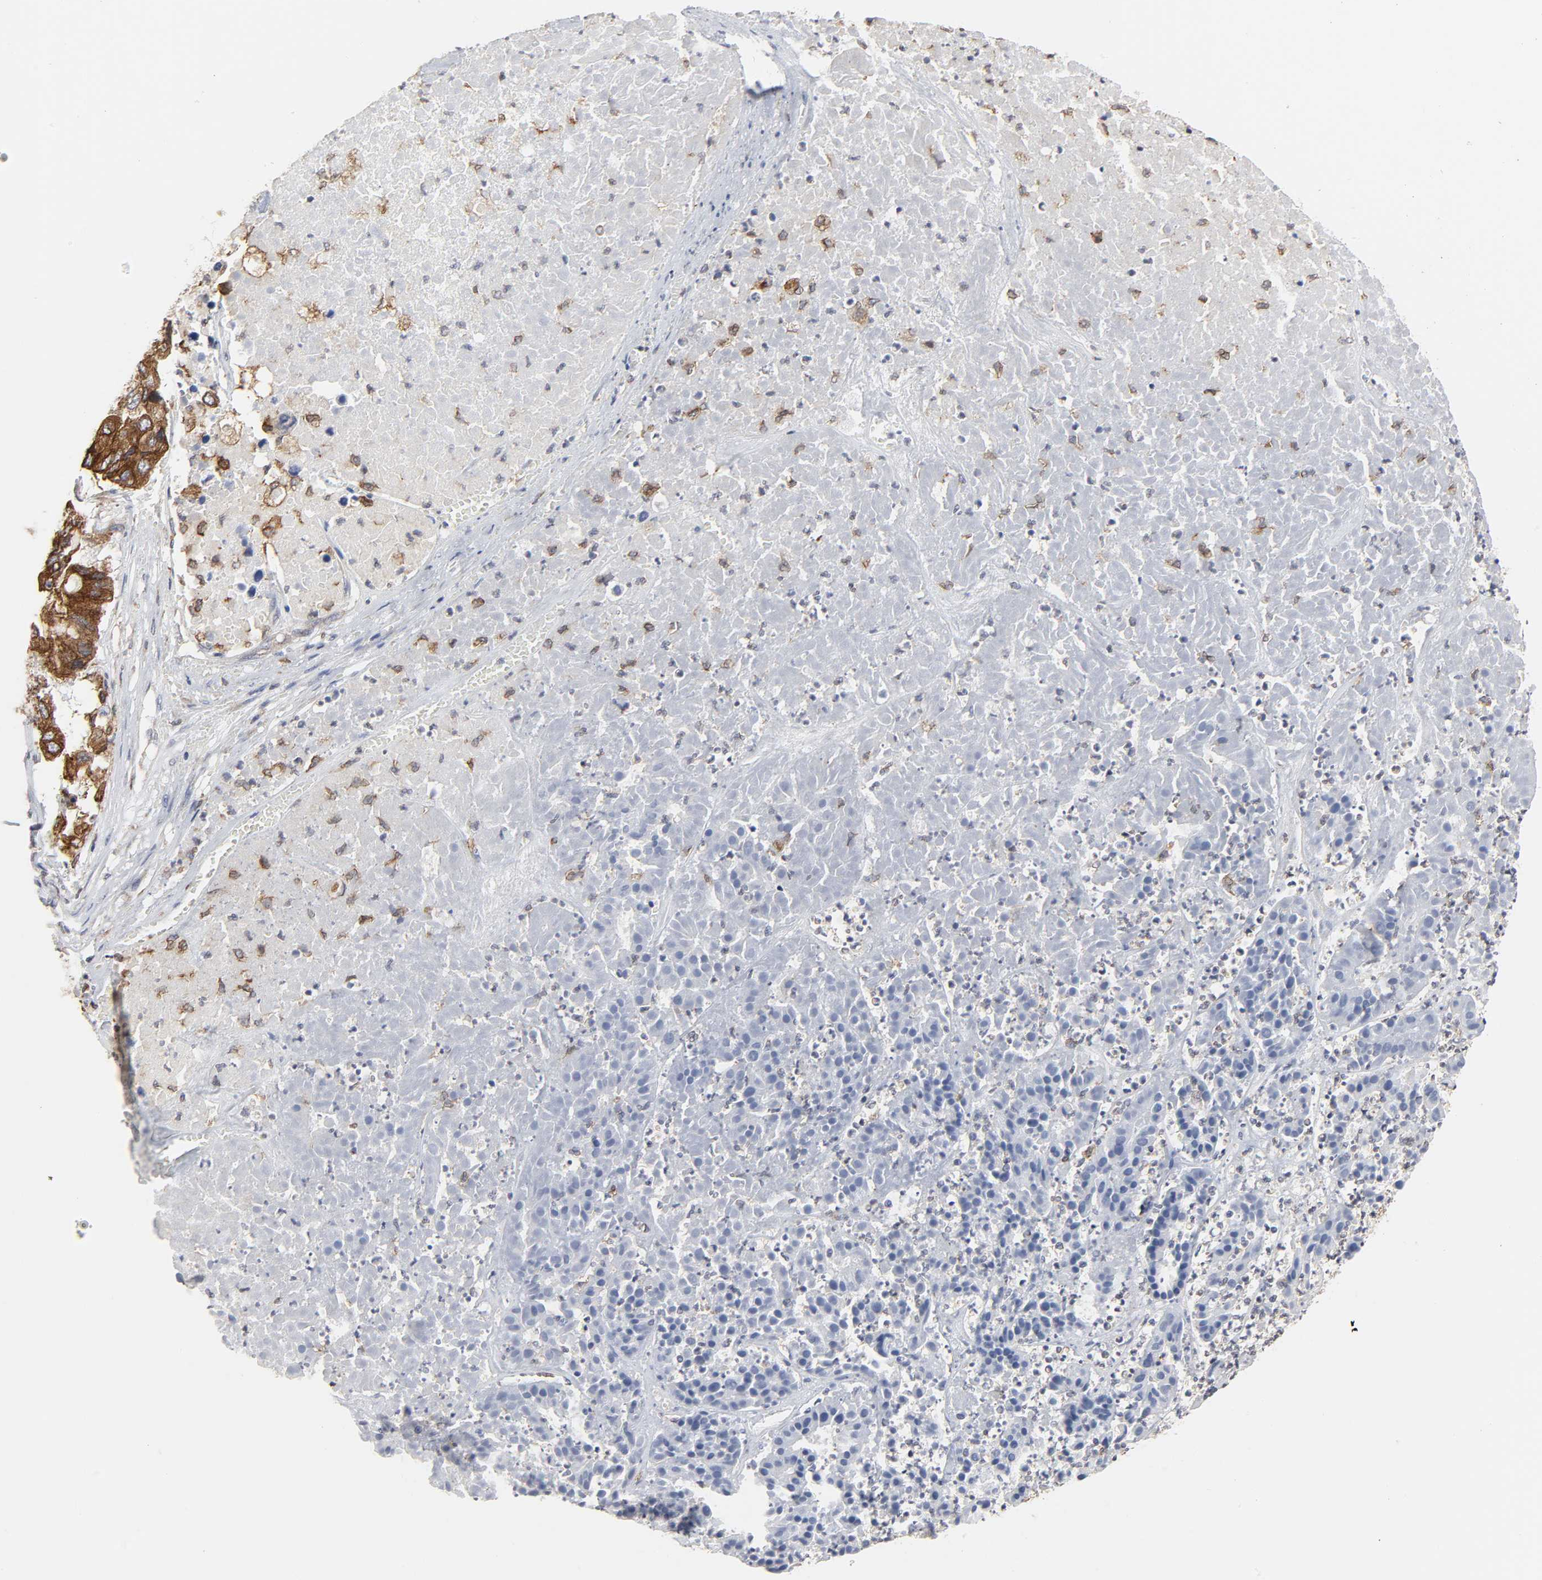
{"staining": {"intensity": "strong", "quantity": ">75%", "location": "cytoplasmic/membranous"}, "tissue": "pancreatic cancer", "cell_type": "Tumor cells", "image_type": "cancer", "snomed": [{"axis": "morphology", "description": "Adenocarcinoma, NOS"}, {"axis": "topography", "description": "Pancreas"}], "caption": "A brown stain shows strong cytoplasmic/membranous staining of a protein in pancreatic cancer tumor cells.", "gene": "POR", "patient": {"sex": "male", "age": 50}}